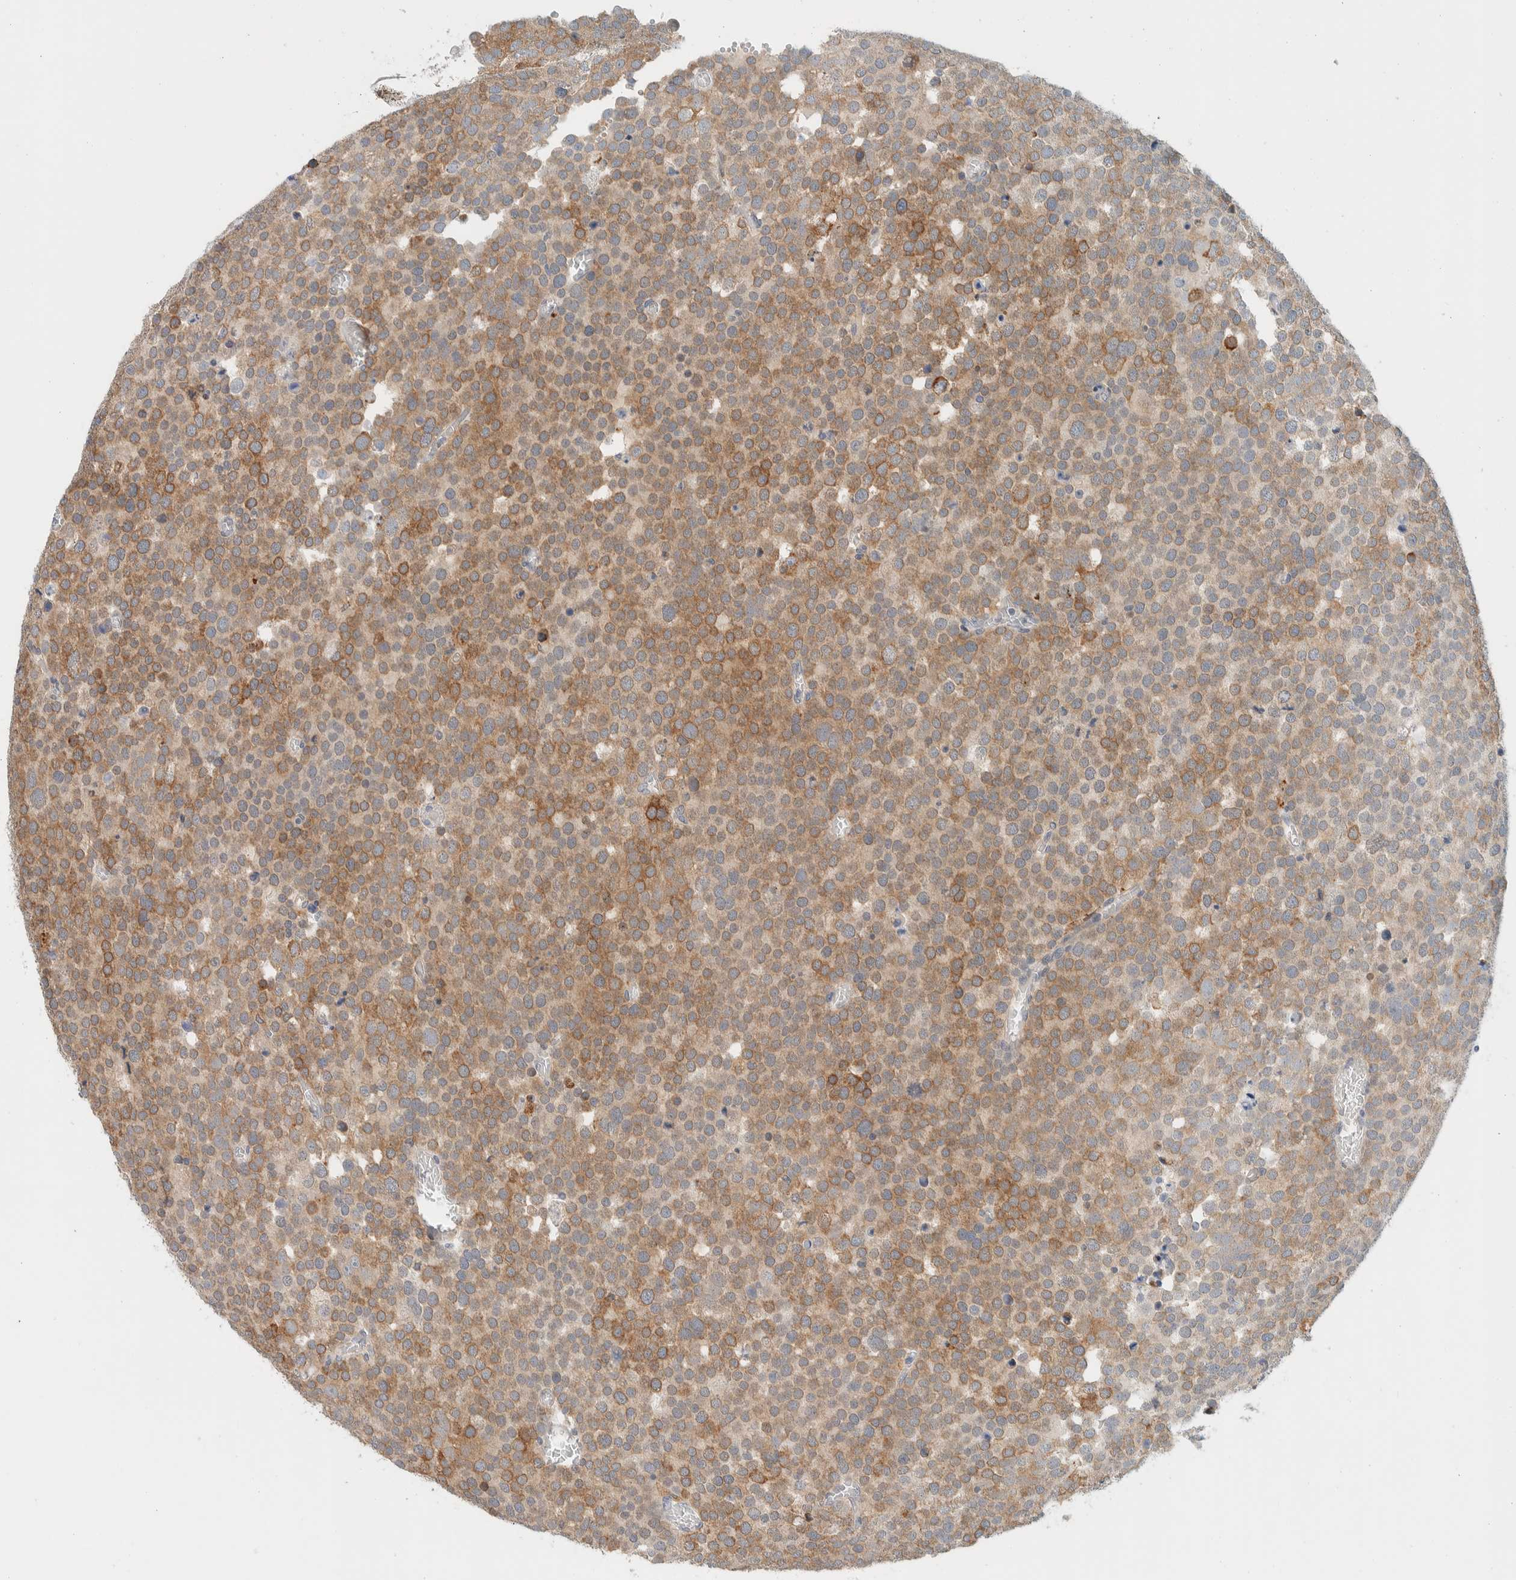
{"staining": {"intensity": "moderate", "quantity": ">75%", "location": "cytoplasmic/membranous"}, "tissue": "testis cancer", "cell_type": "Tumor cells", "image_type": "cancer", "snomed": [{"axis": "morphology", "description": "Seminoma, NOS"}, {"axis": "topography", "description": "Testis"}], "caption": "A brown stain labels moderate cytoplasmic/membranous expression of a protein in human testis seminoma tumor cells.", "gene": "SUMF2", "patient": {"sex": "male", "age": 71}}